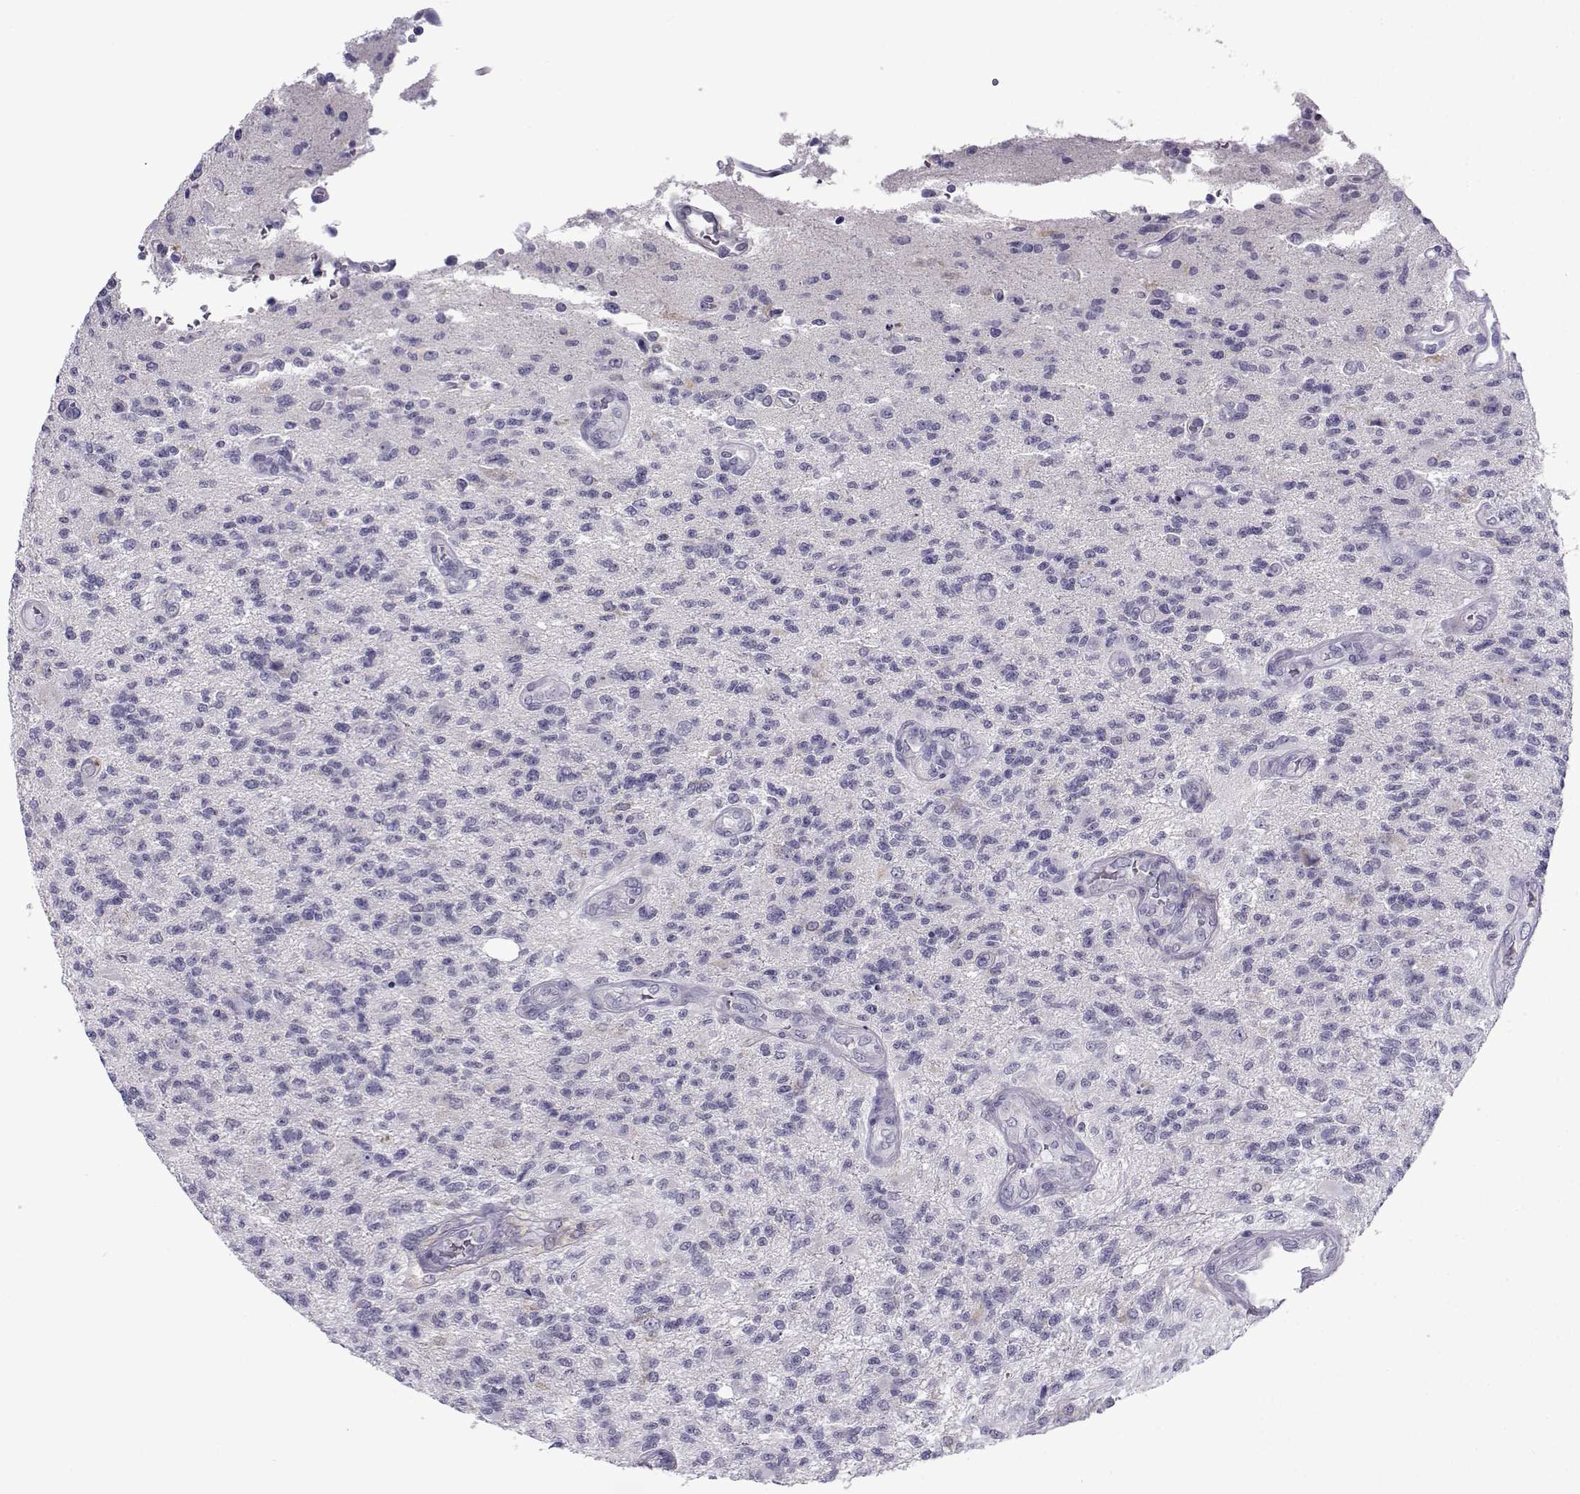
{"staining": {"intensity": "negative", "quantity": "none", "location": "none"}, "tissue": "glioma", "cell_type": "Tumor cells", "image_type": "cancer", "snomed": [{"axis": "morphology", "description": "Glioma, malignant, High grade"}, {"axis": "topography", "description": "Brain"}], "caption": "This is a histopathology image of immunohistochemistry staining of malignant high-grade glioma, which shows no expression in tumor cells. Brightfield microscopy of immunohistochemistry (IHC) stained with DAB (brown) and hematoxylin (blue), captured at high magnification.", "gene": "FAM166A", "patient": {"sex": "male", "age": 56}}